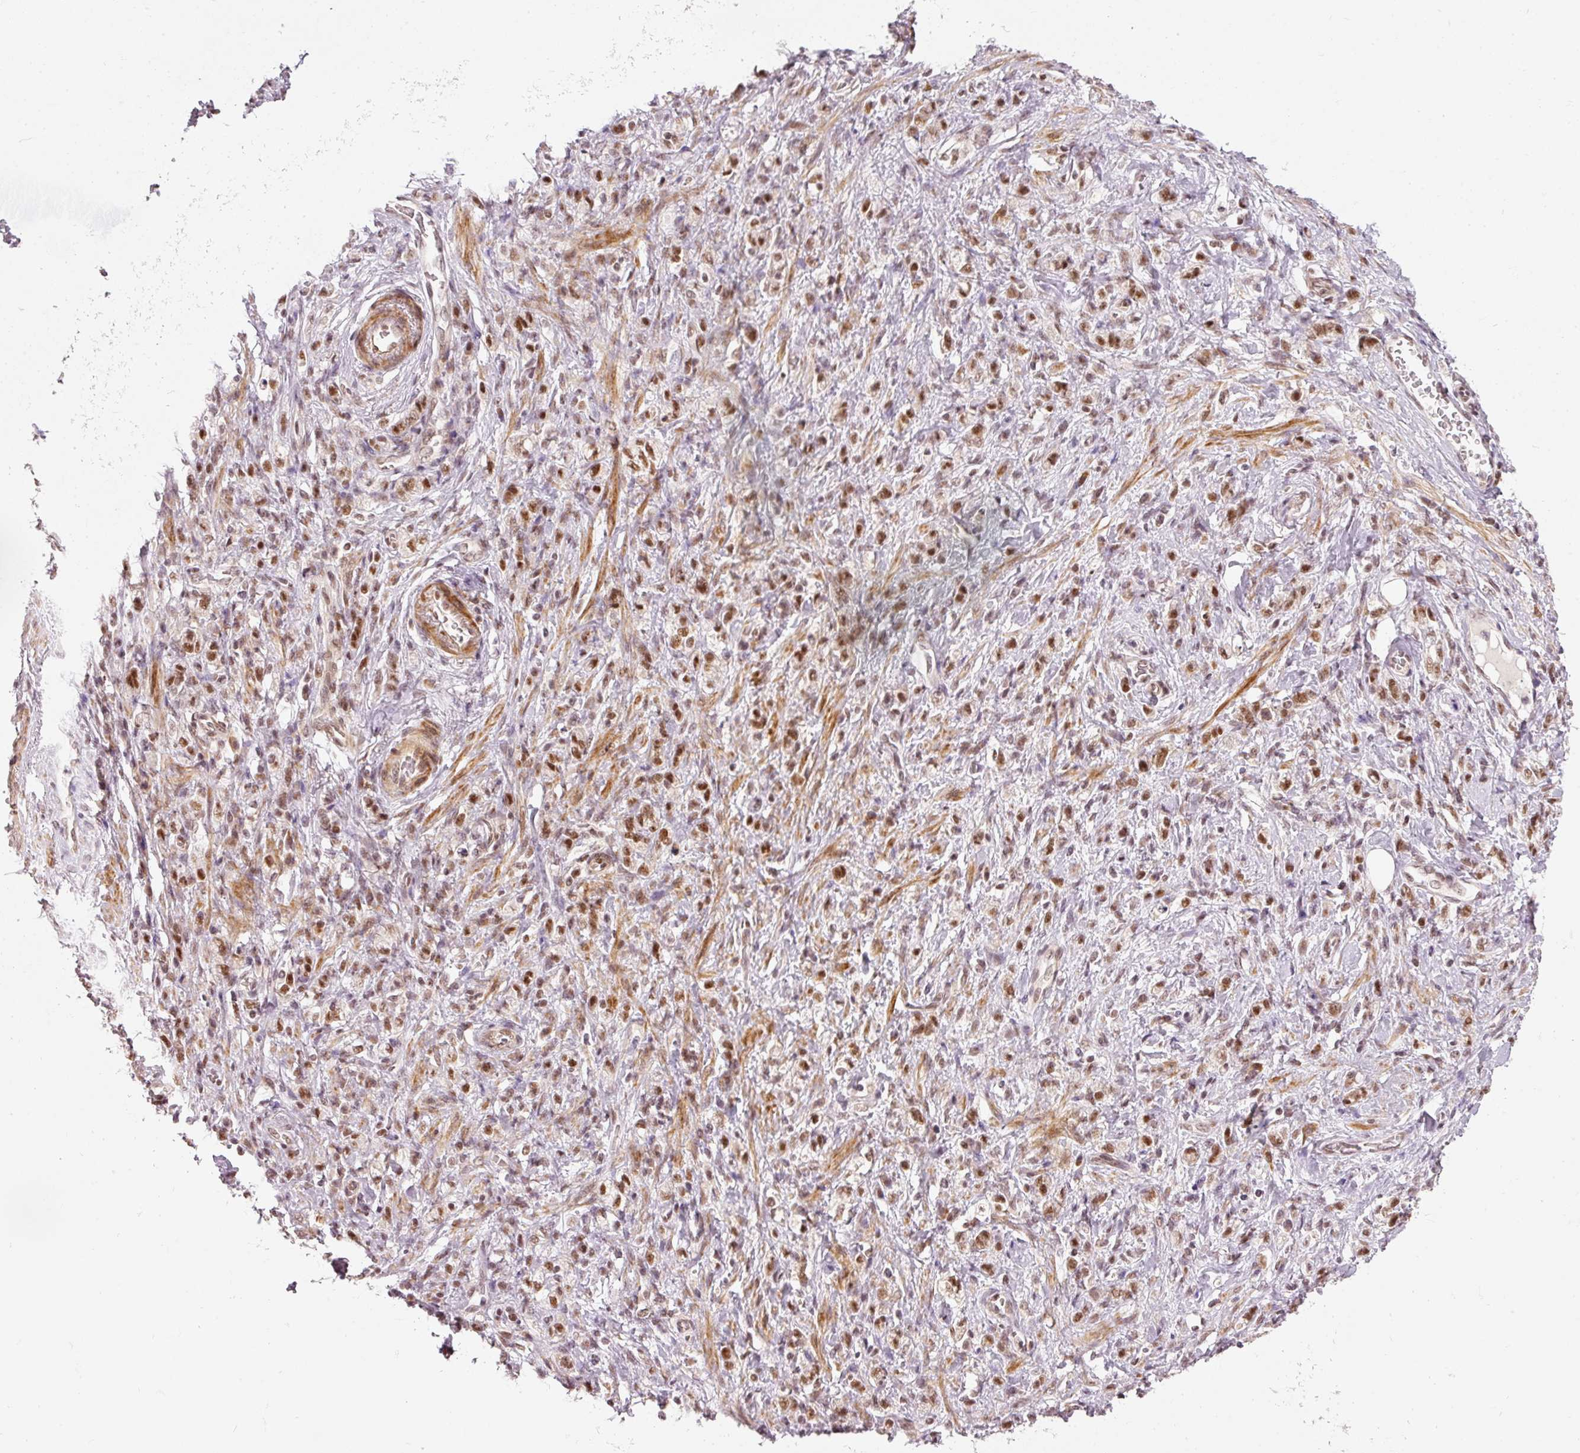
{"staining": {"intensity": "moderate", "quantity": ">75%", "location": "nuclear"}, "tissue": "stomach cancer", "cell_type": "Tumor cells", "image_type": "cancer", "snomed": [{"axis": "morphology", "description": "Adenocarcinoma, NOS"}, {"axis": "topography", "description": "Stomach"}], "caption": "Protein expression analysis of human stomach cancer reveals moderate nuclear positivity in about >75% of tumor cells.", "gene": "THOC6", "patient": {"sex": "male", "age": 77}}